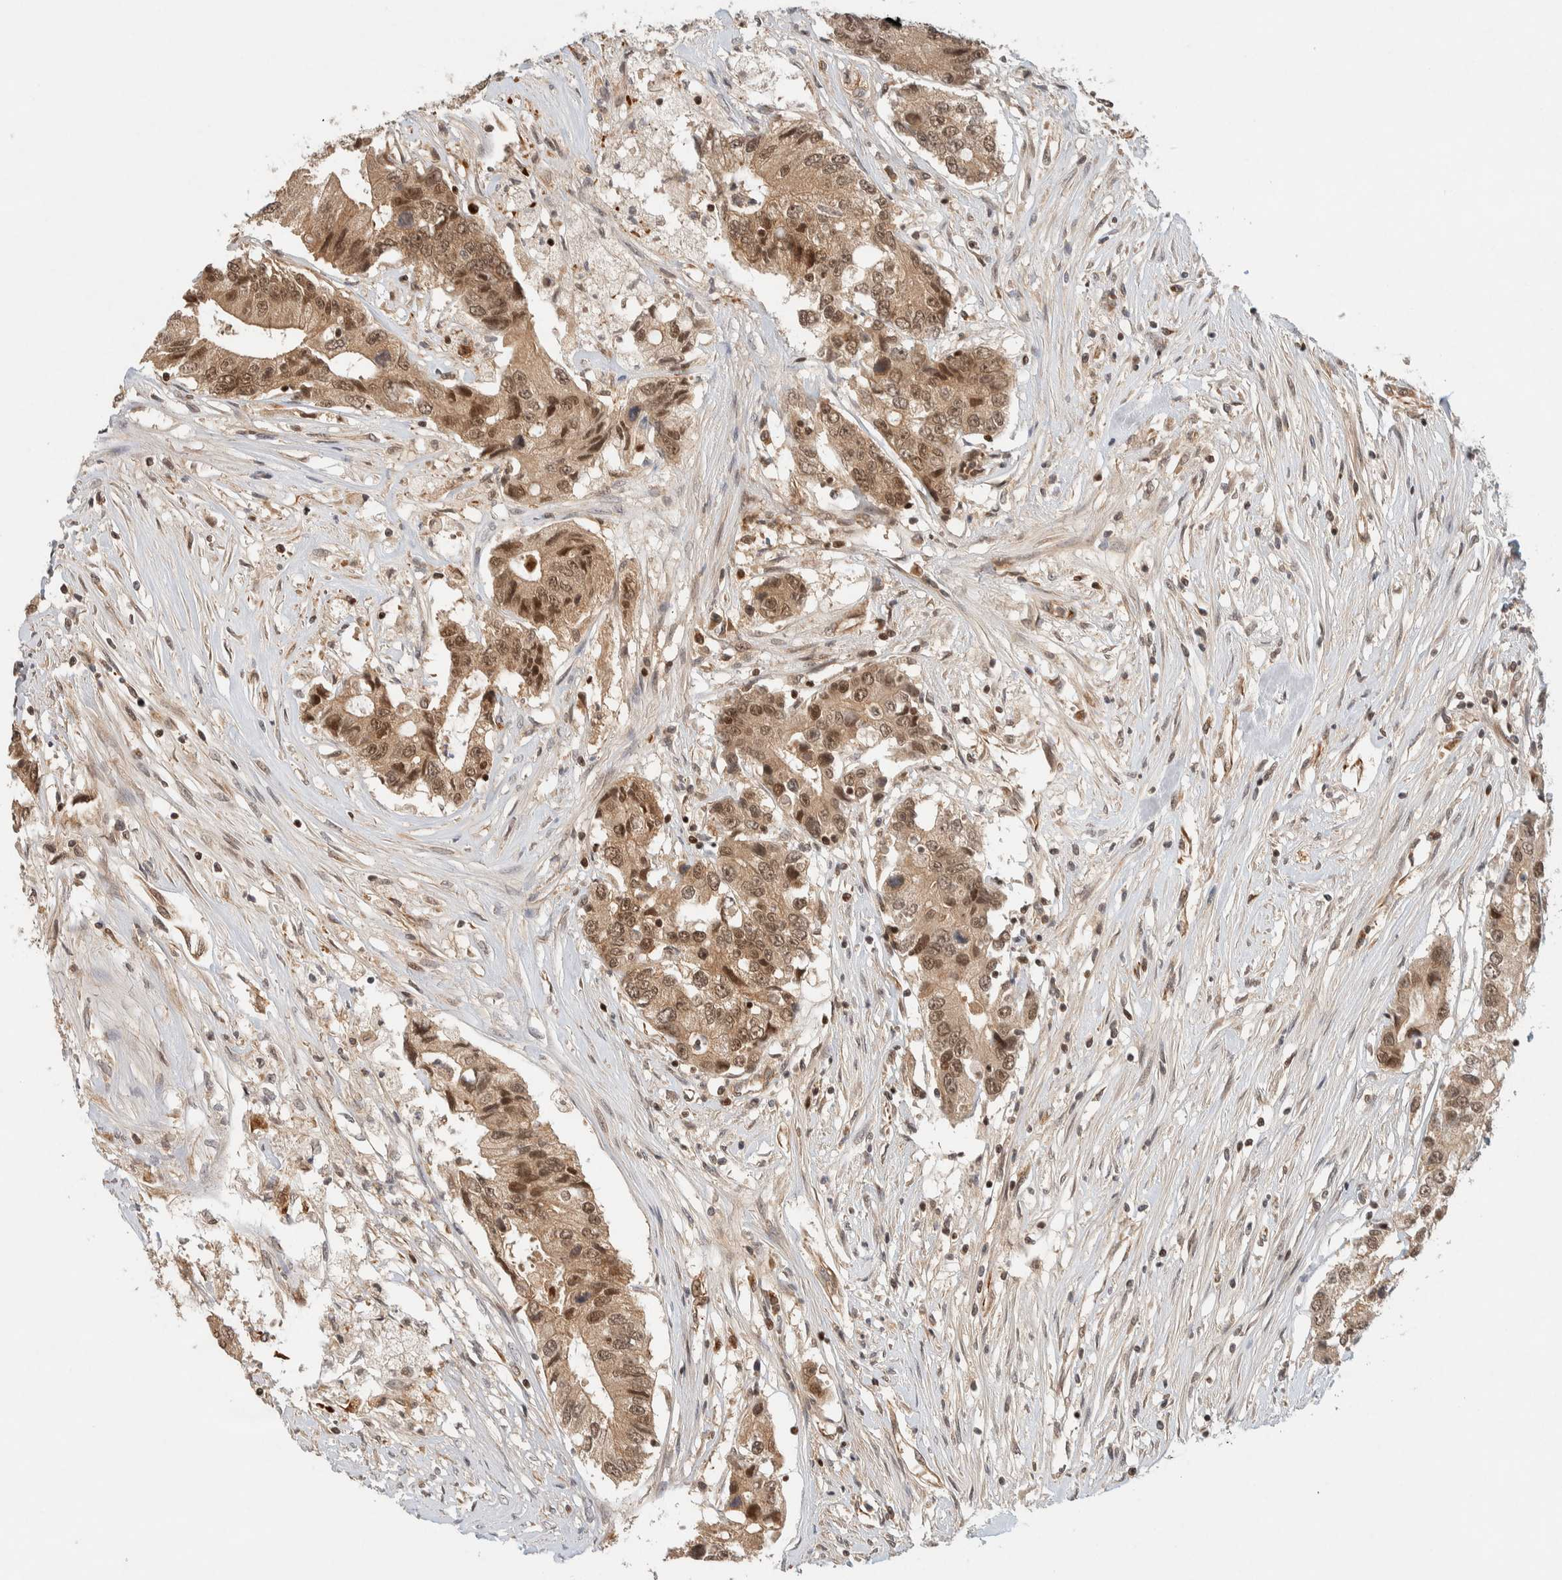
{"staining": {"intensity": "moderate", "quantity": ">75%", "location": "cytoplasmic/membranous,nuclear"}, "tissue": "colorectal cancer", "cell_type": "Tumor cells", "image_type": "cancer", "snomed": [{"axis": "morphology", "description": "Adenocarcinoma, NOS"}, {"axis": "topography", "description": "Colon"}], "caption": "Tumor cells reveal medium levels of moderate cytoplasmic/membranous and nuclear expression in about >75% of cells in colorectal adenocarcinoma. The protein of interest is shown in brown color, while the nuclei are stained blue.", "gene": "C8orf76", "patient": {"sex": "female", "age": 77}}